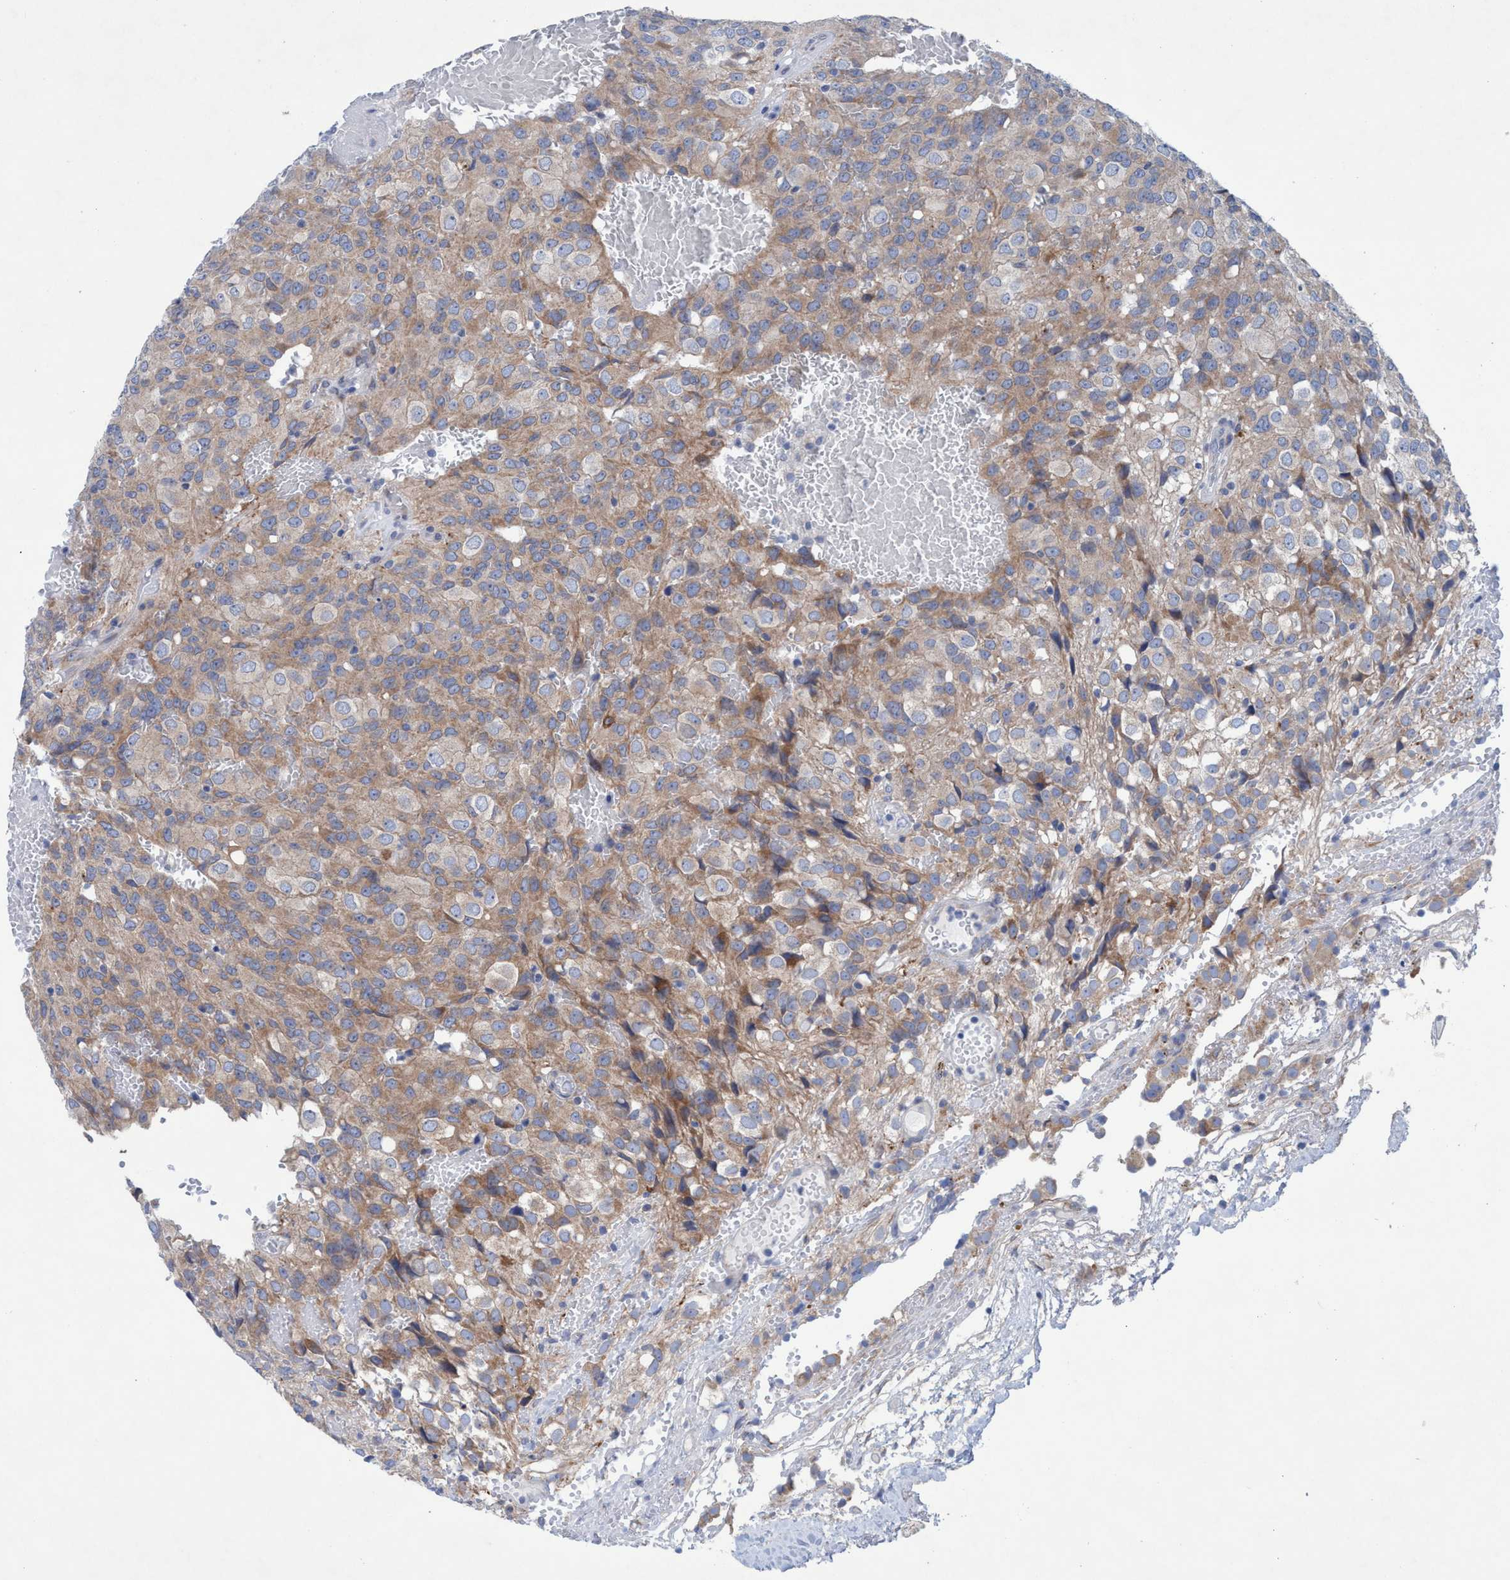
{"staining": {"intensity": "weak", "quantity": ">75%", "location": "cytoplasmic/membranous"}, "tissue": "glioma", "cell_type": "Tumor cells", "image_type": "cancer", "snomed": [{"axis": "morphology", "description": "Glioma, malignant, High grade"}, {"axis": "topography", "description": "Brain"}], "caption": "Brown immunohistochemical staining in human glioma displays weak cytoplasmic/membranous staining in about >75% of tumor cells.", "gene": "RSAD1", "patient": {"sex": "male", "age": 32}}